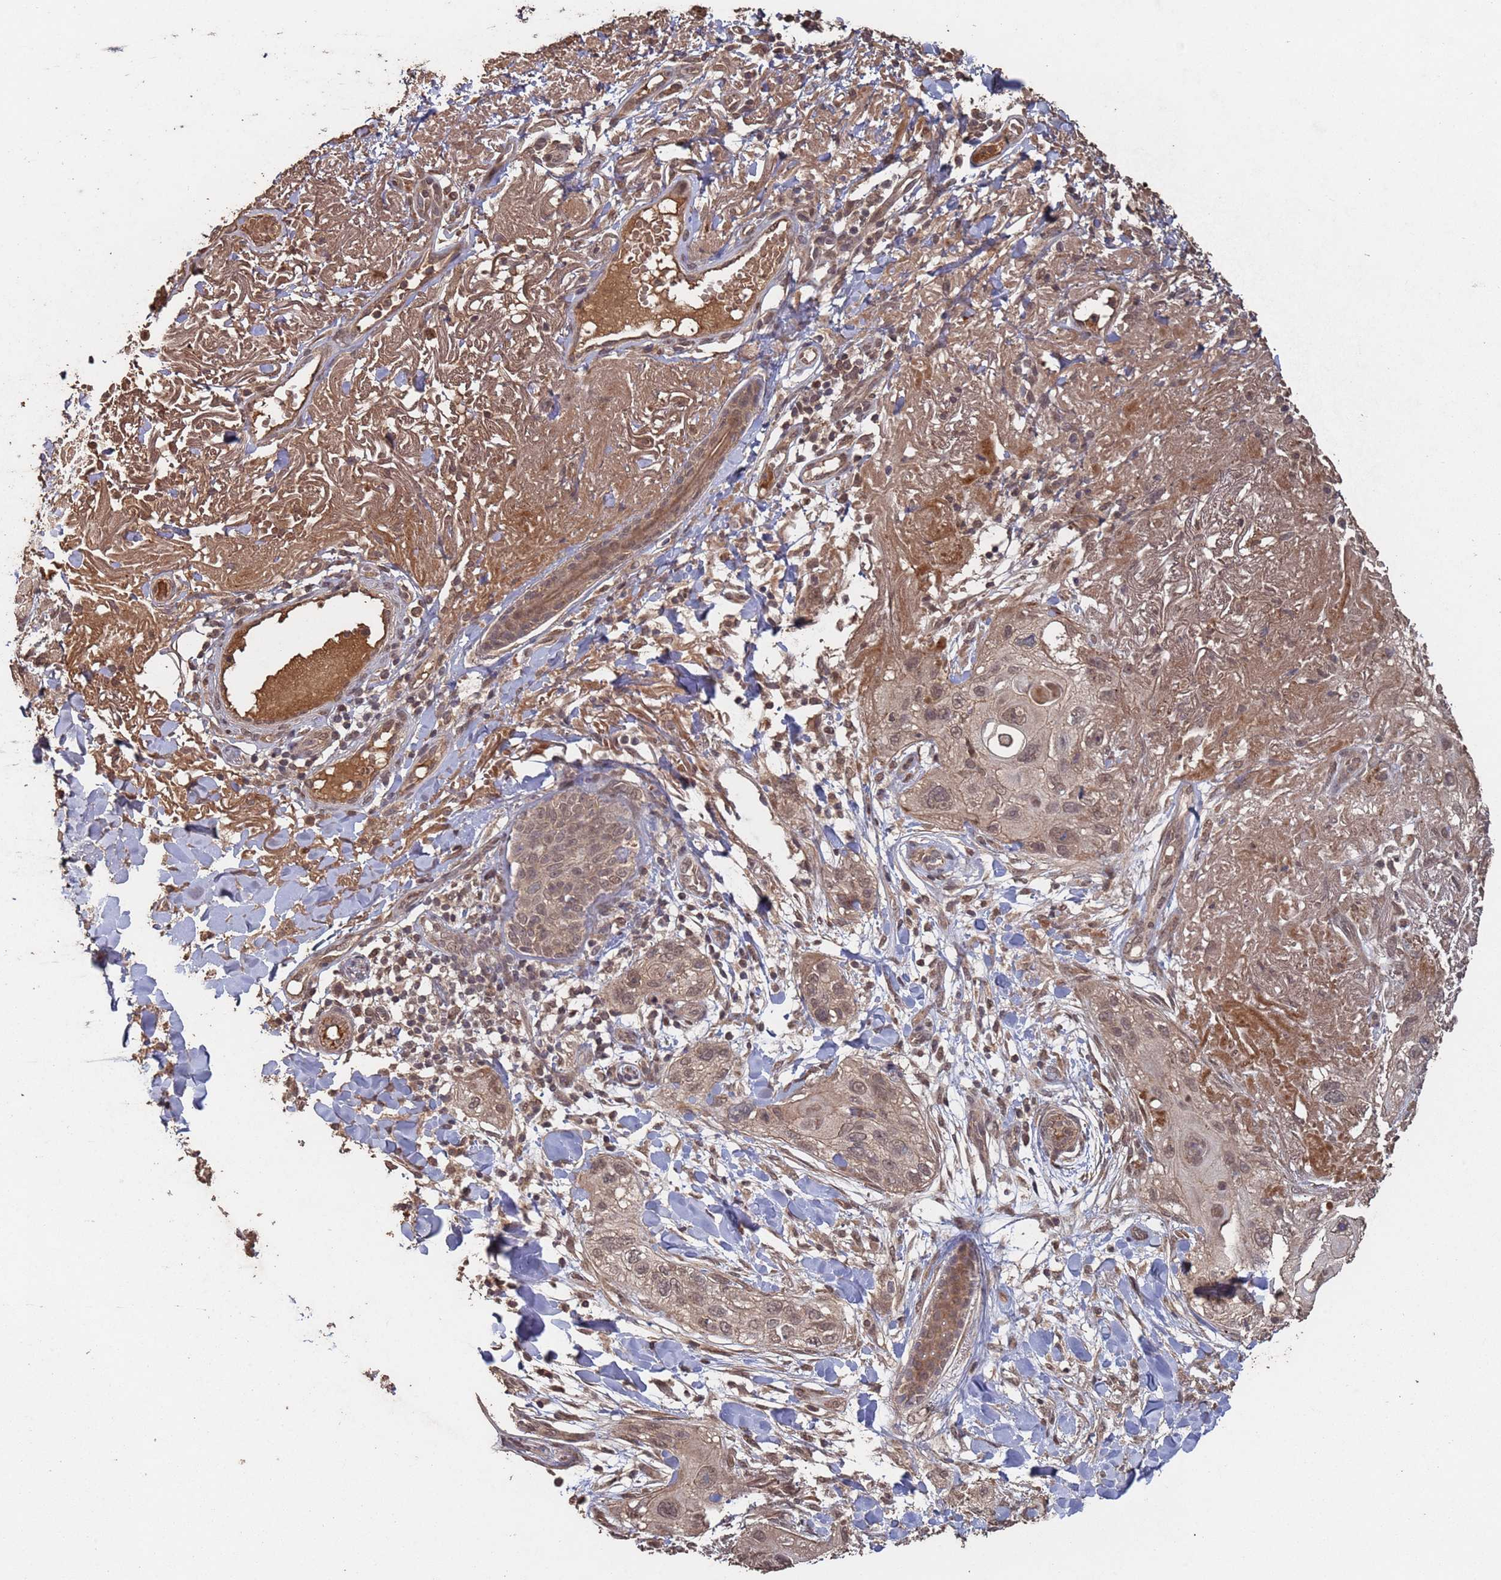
{"staining": {"intensity": "moderate", "quantity": ">75%", "location": "cytoplasmic/membranous,nuclear"}, "tissue": "skin cancer", "cell_type": "Tumor cells", "image_type": "cancer", "snomed": [{"axis": "morphology", "description": "Normal tissue, NOS"}, {"axis": "morphology", "description": "Squamous cell carcinoma, NOS"}, {"axis": "topography", "description": "Skin"}], "caption": "Human skin cancer (squamous cell carcinoma) stained with a brown dye demonstrates moderate cytoplasmic/membranous and nuclear positive expression in about >75% of tumor cells.", "gene": "FRAT1", "patient": {"sex": "male", "age": 72}}